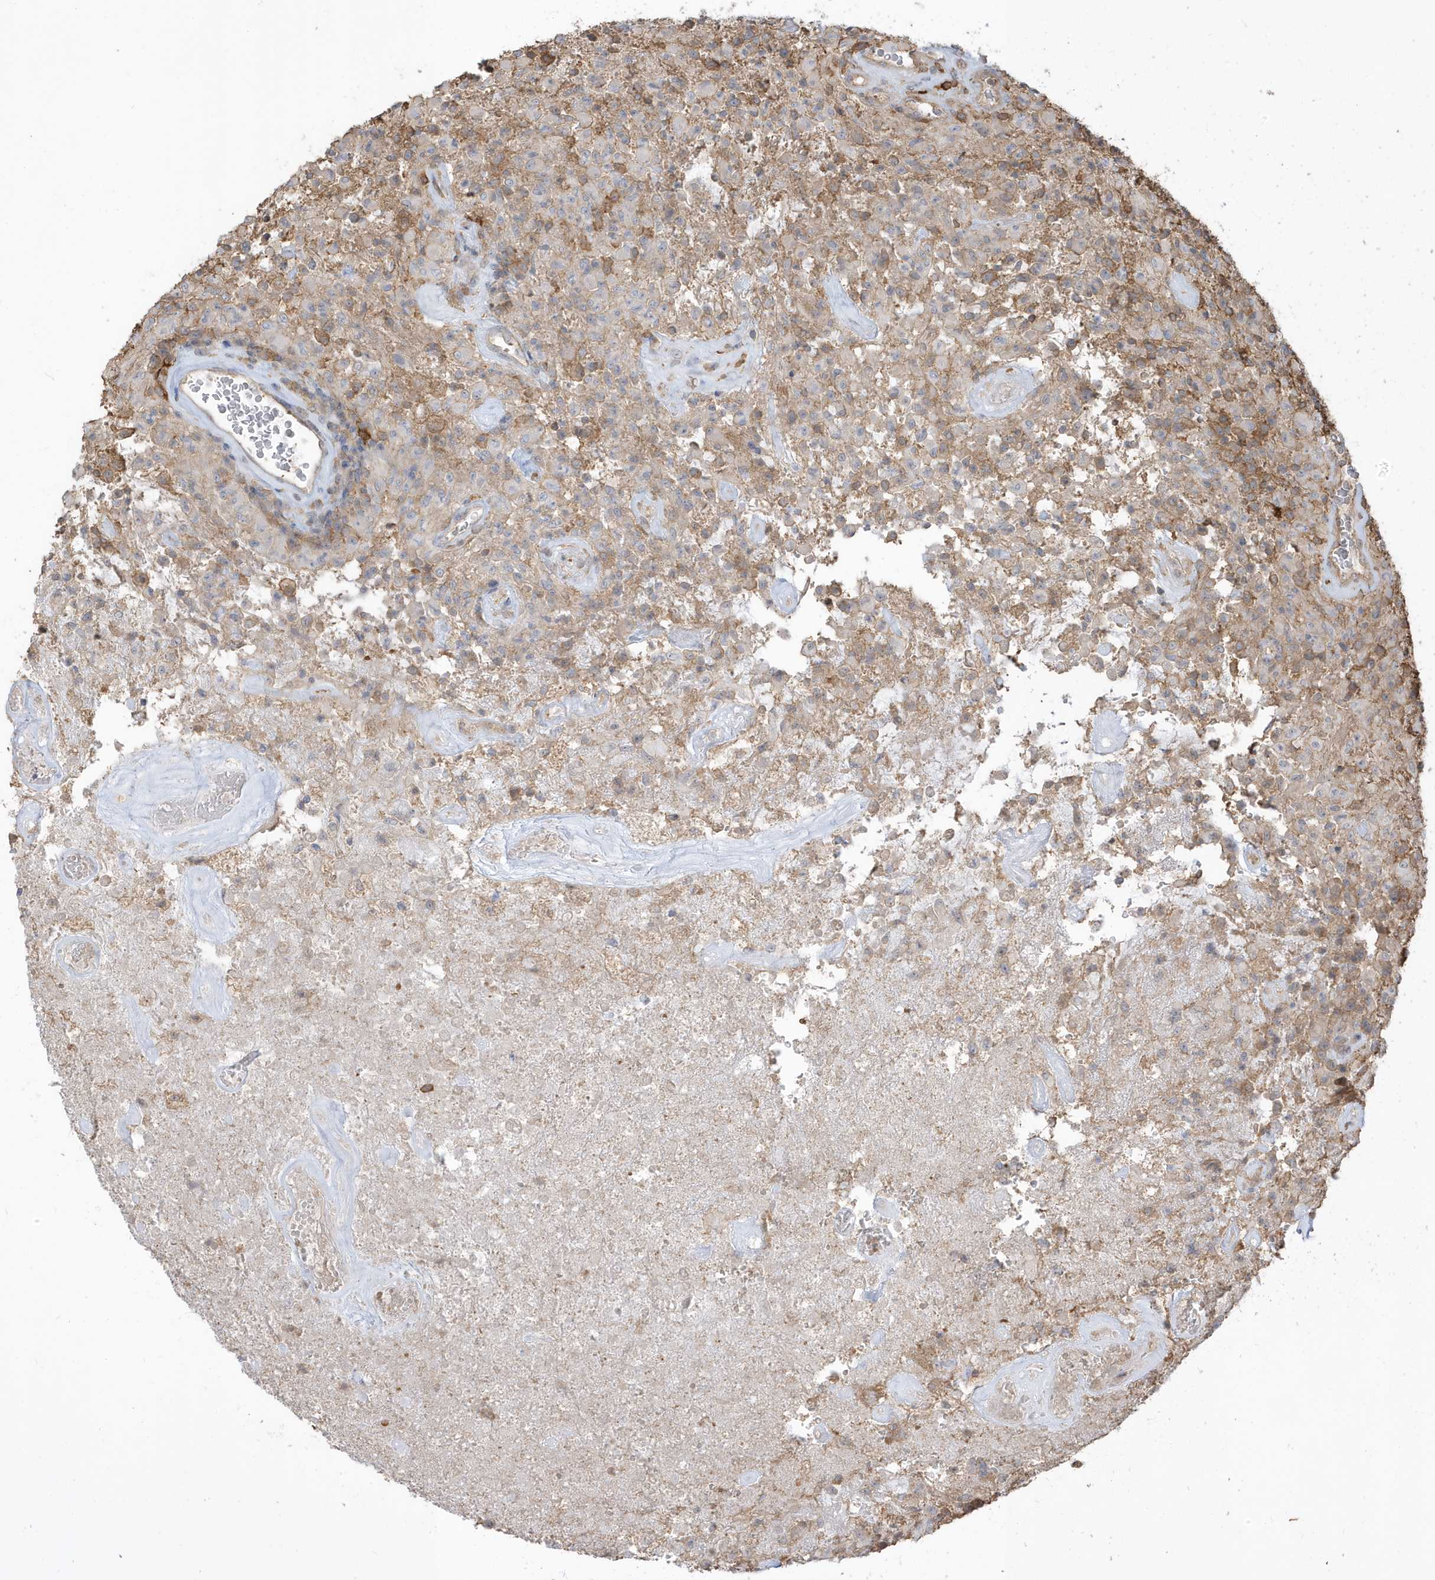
{"staining": {"intensity": "negative", "quantity": "none", "location": "none"}, "tissue": "glioma", "cell_type": "Tumor cells", "image_type": "cancer", "snomed": [{"axis": "morphology", "description": "Glioma, malignant, High grade"}, {"axis": "topography", "description": "Brain"}], "caption": "An image of human malignant glioma (high-grade) is negative for staining in tumor cells. (Brightfield microscopy of DAB immunohistochemistry at high magnification).", "gene": "ZBTB8A", "patient": {"sex": "female", "age": 57}}